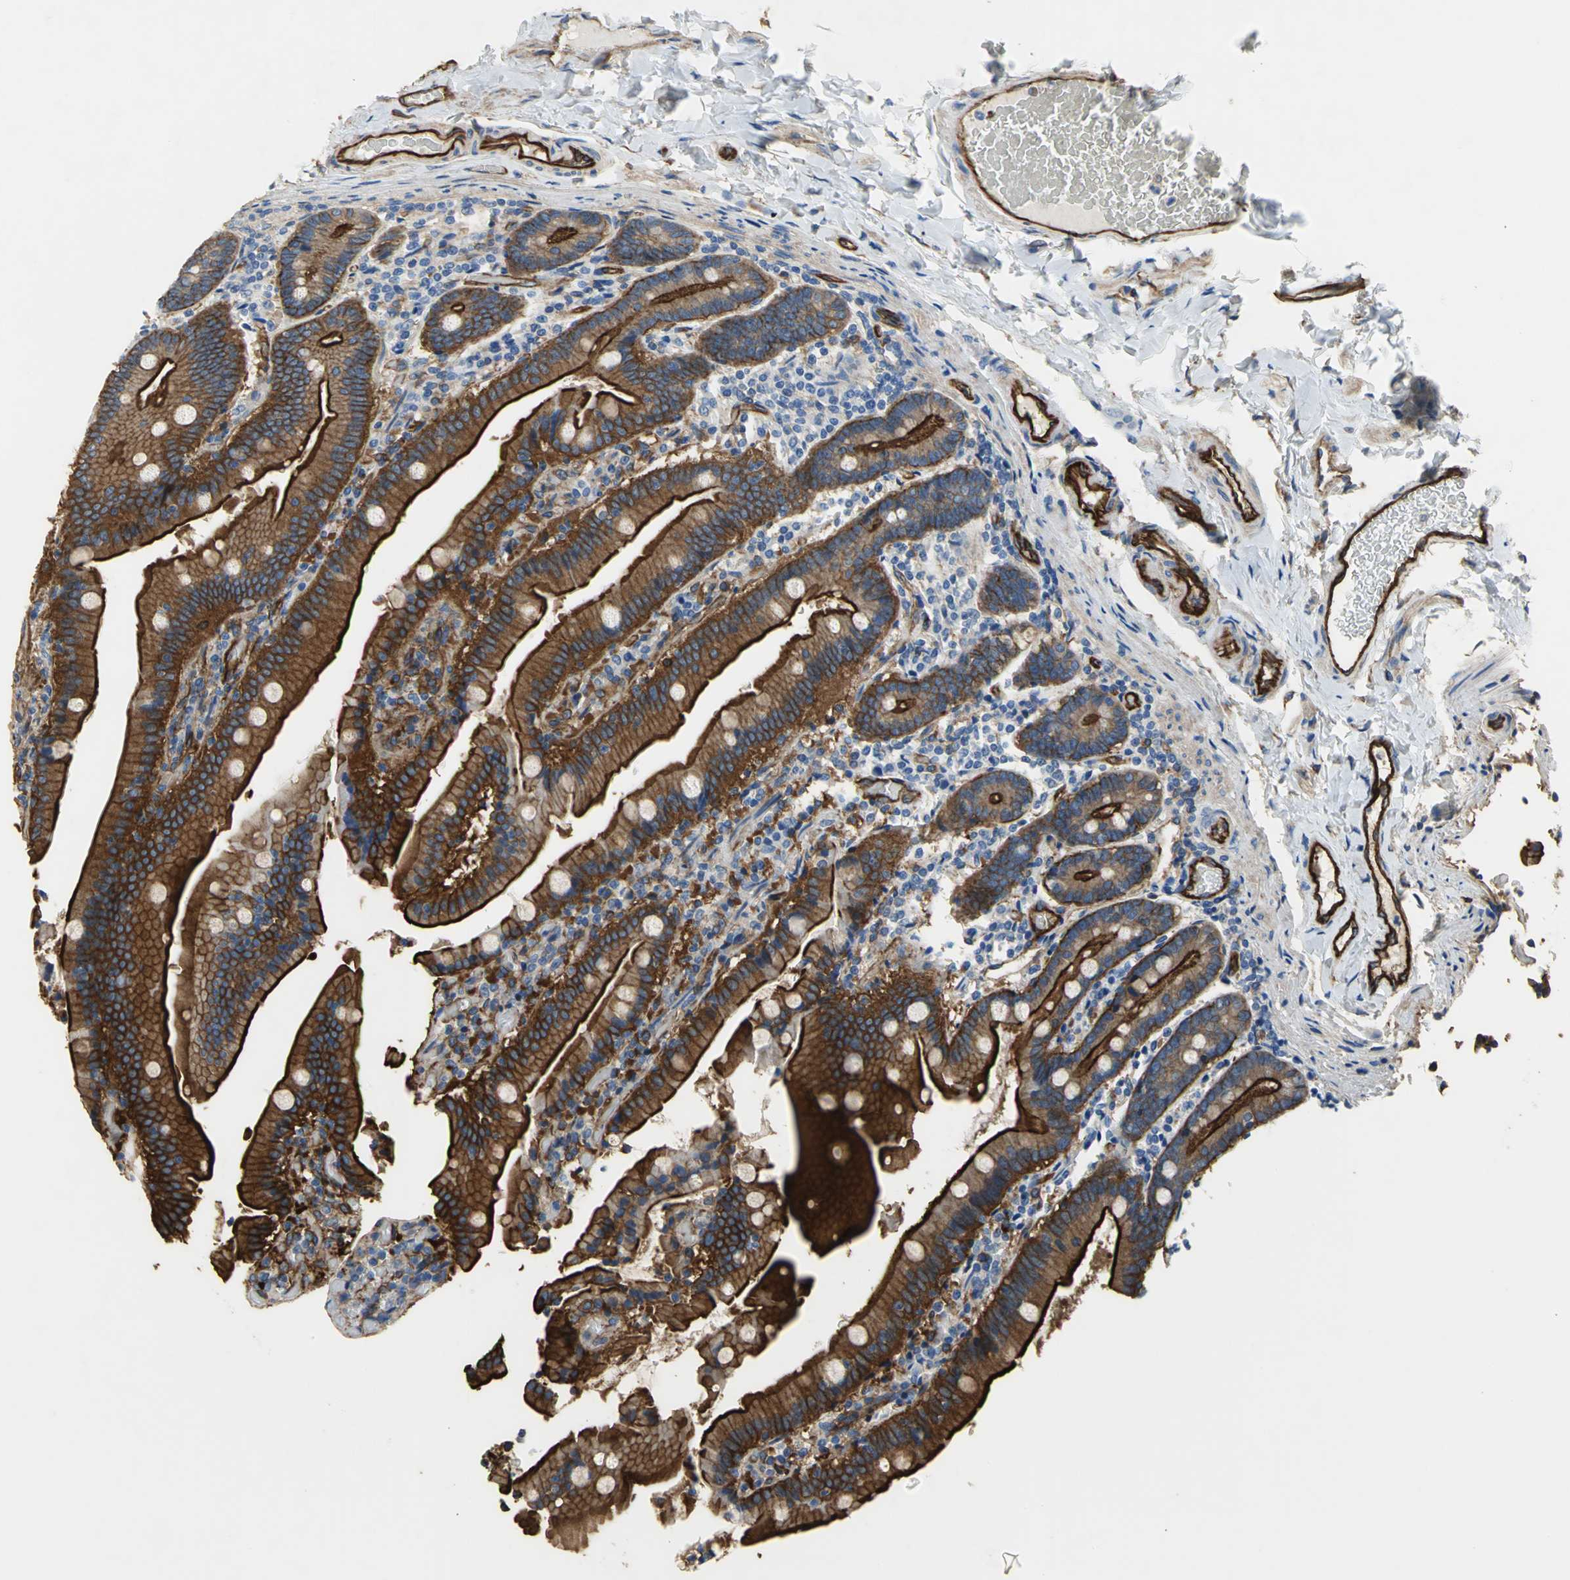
{"staining": {"intensity": "strong", "quantity": ">75%", "location": "cytoplasmic/membranous"}, "tissue": "duodenum", "cell_type": "Glandular cells", "image_type": "normal", "snomed": [{"axis": "morphology", "description": "Normal tissue, NOS"}, {"axis": "topography", "description": "Duodenum"}], "caption": "Protein staining by immunohistochemistry (IHC) shows strong cytoplasmic/membranous positivity in approximately >75% of glandular cells in normal duodenum.", "gene": "FLNB", "patient": {"sex": "female", "age": 53}}